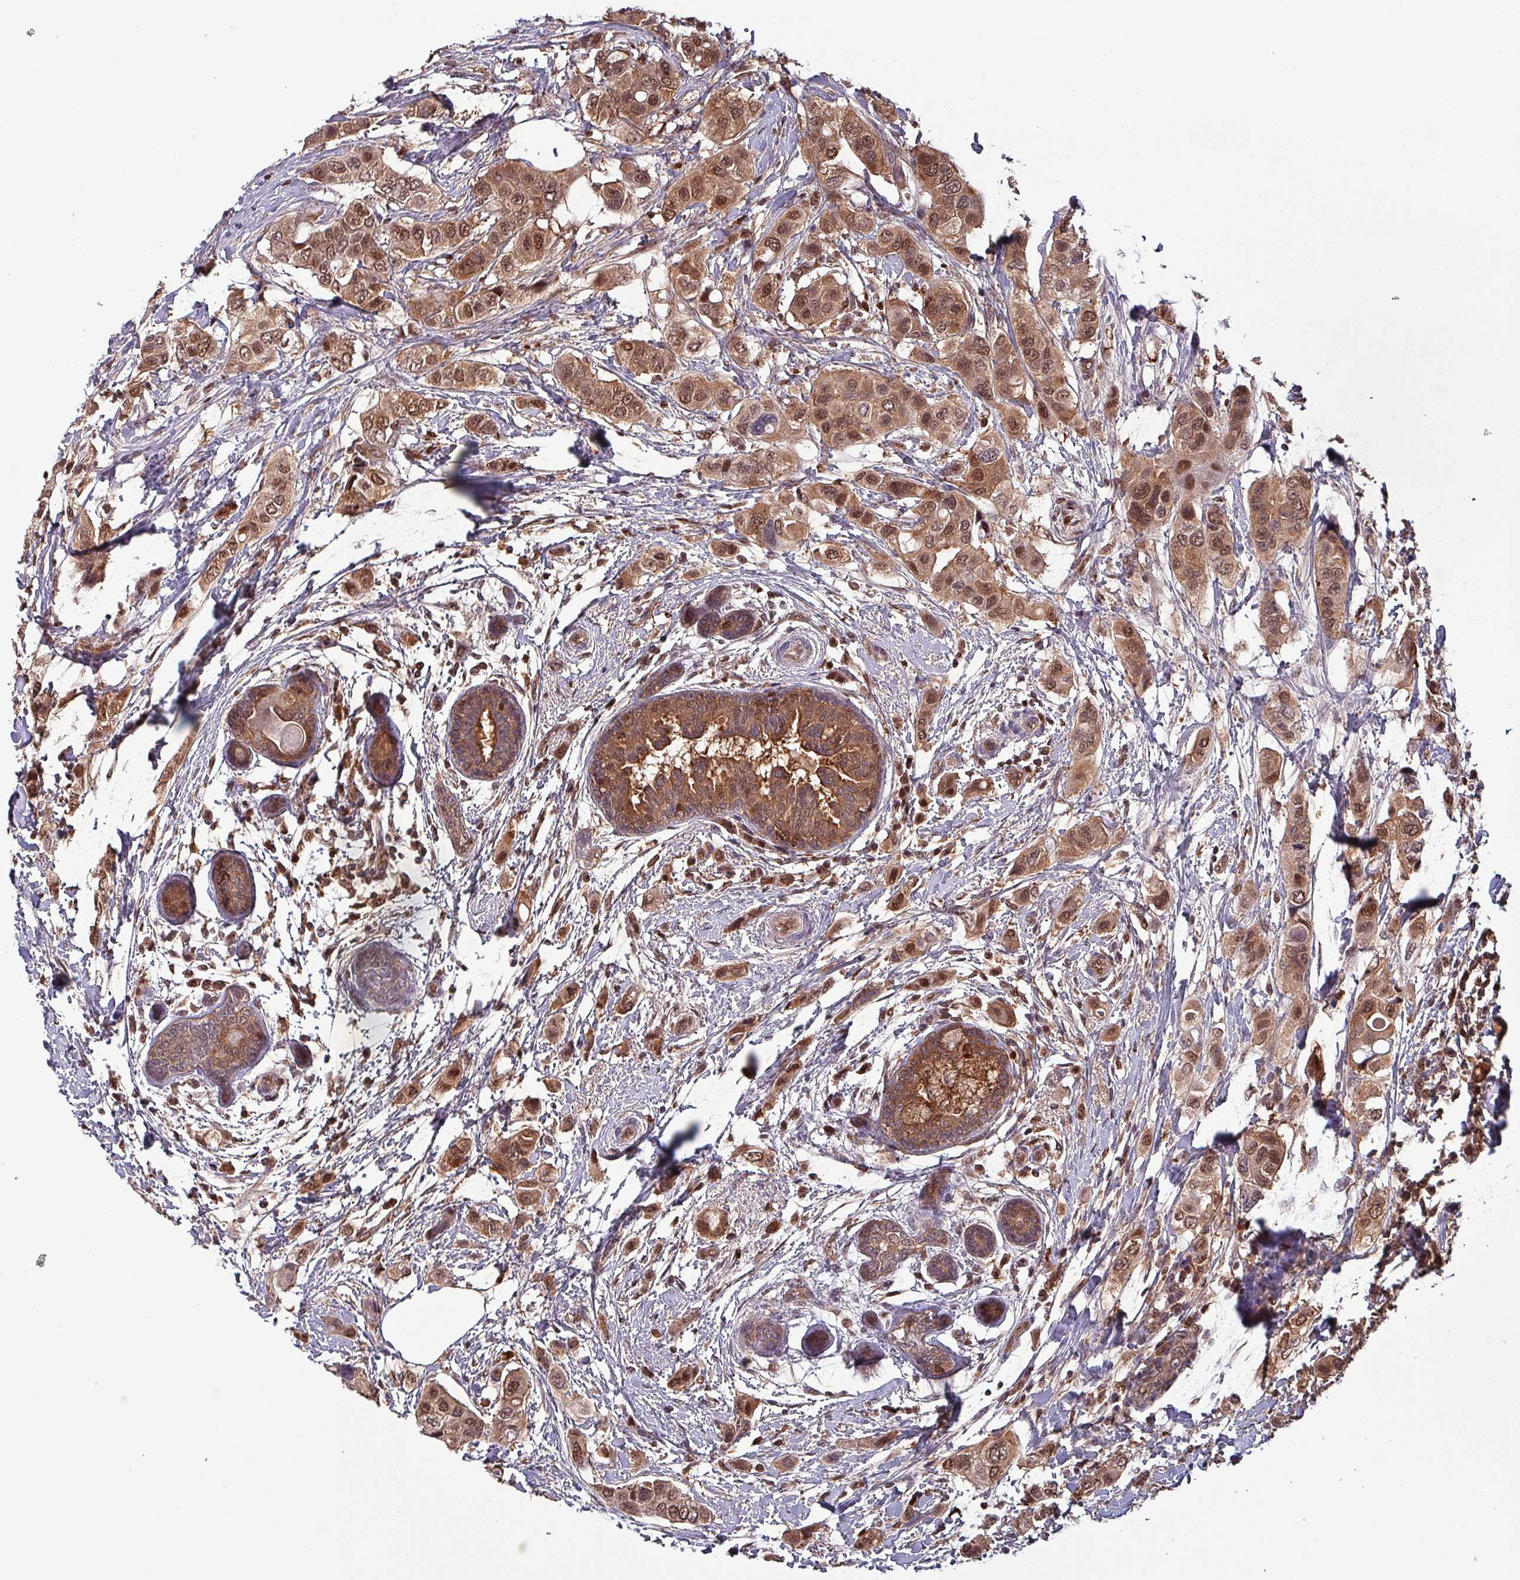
{"staining": {"intensity": "moderate", "quantity": ">75%", "location": "cytoplasmic/membranous,nuclear"}, "tissue": "breast cancer", "cell_type": "Tumor cells", "image_type": "cancer", "snomed": [{"axis": "morphology", "description": "Lobular carcinoma"}, {"axis": "topography", "description": "Breast"}], "caption": "IHC image of neoplastic tissue: lobular carcinoma (breast) stained using IHC exhibits medium levels of moderate protein expression localized specifically in the cytoplasmic/membranous and nuclear of tumor cells, appearing as a cytoplasmic/membranous and nuclear brown color.", "gene": "PSMB8", "patient": {"sex": "female", "age": 51}}